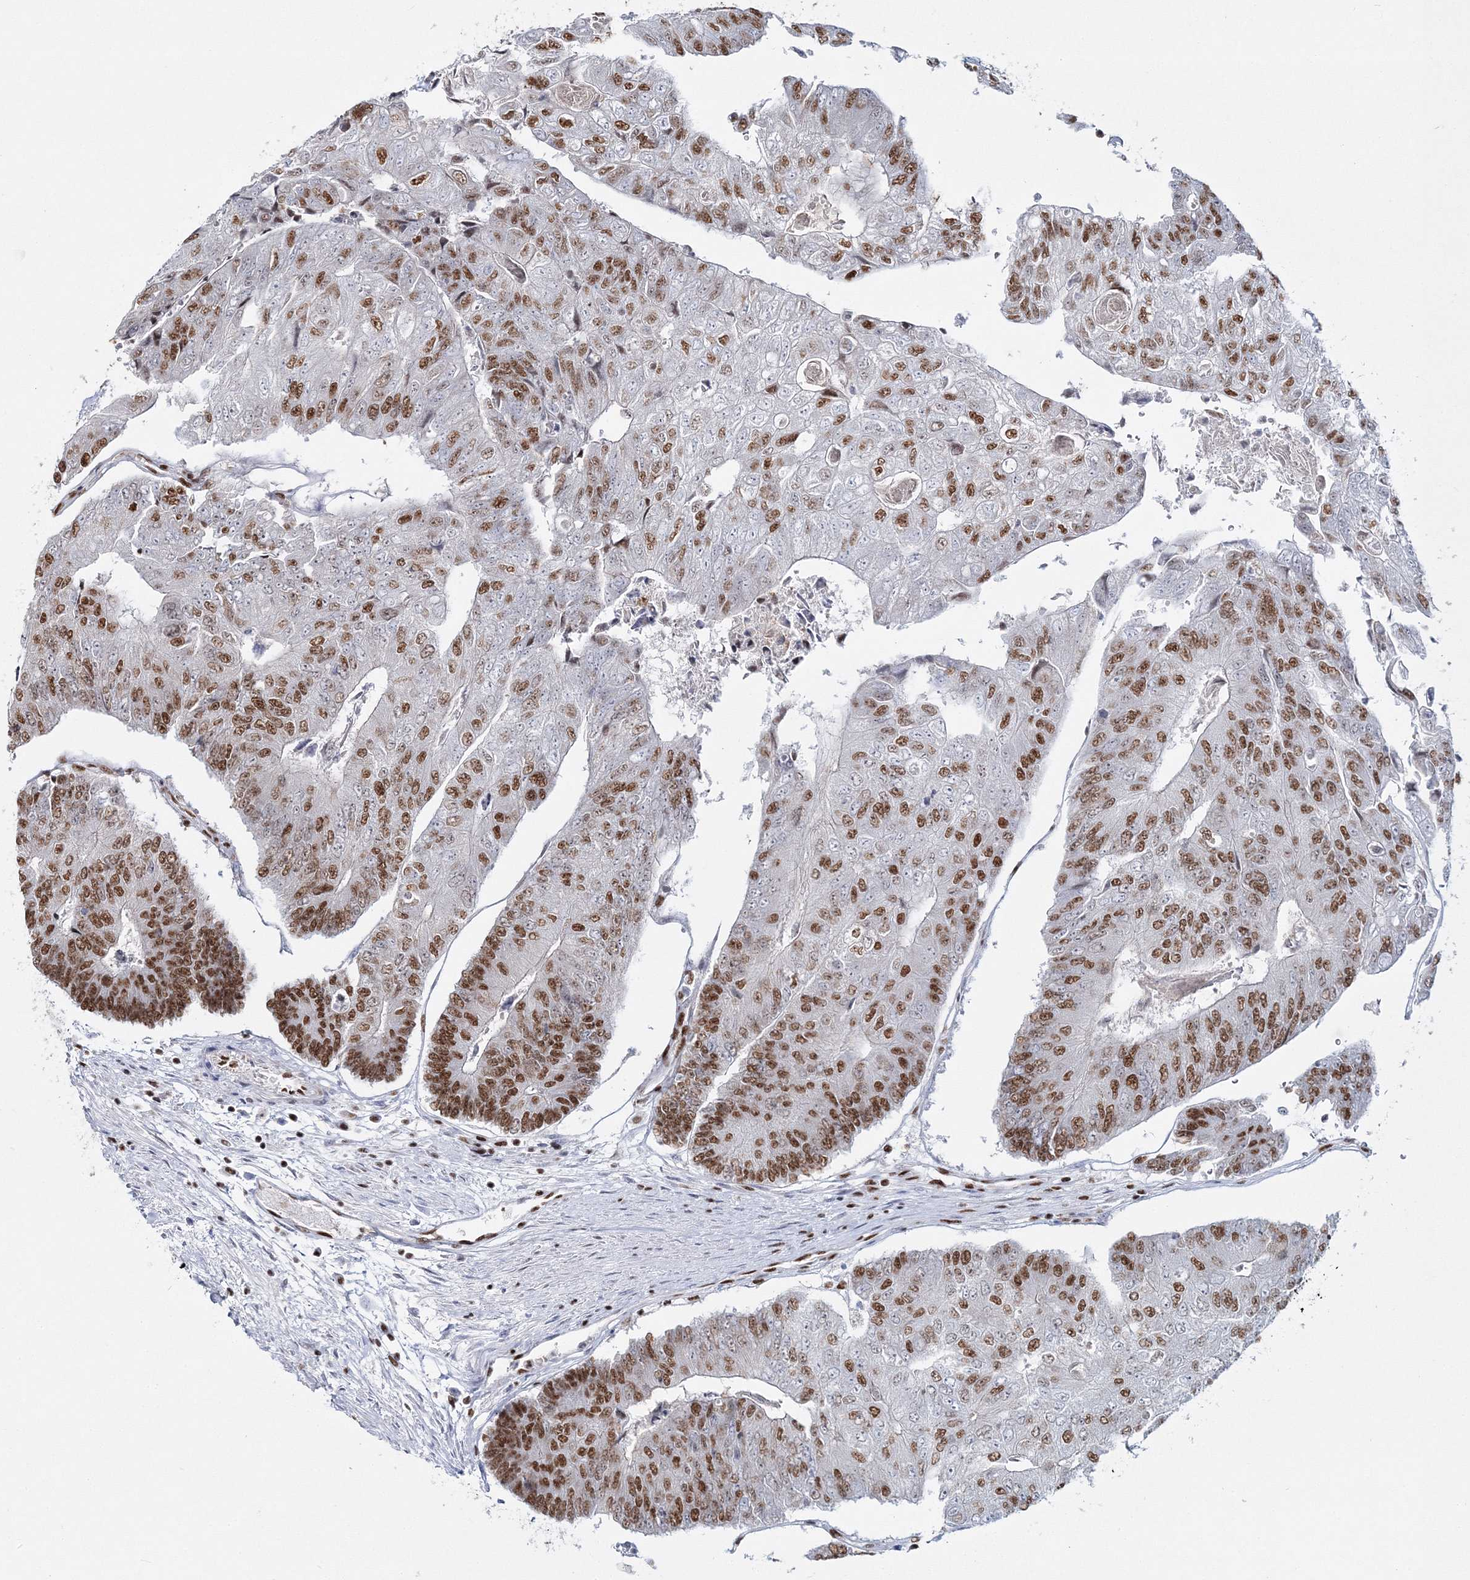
{"staining": {"intensity": "moderate", "quantity": ">75%", "location": "nuclear"}, "tissue": "colorectal cancer", "cell_type": "Tumor cells", "image_type": "cancer", "snomed": [{"axis": "morphology", "description": "Adenocarcinoma, NOS"}, {"axis": "topography", "description": "Colon"}], "caption": "Human colorectal adenocarcinoma stained for a protein (brown) reveals moderate nuclear positive positivity in approximately >75% of tumor cells.", "gene": "QRICH1", "patient": {"sex": "female", "age": 67}}